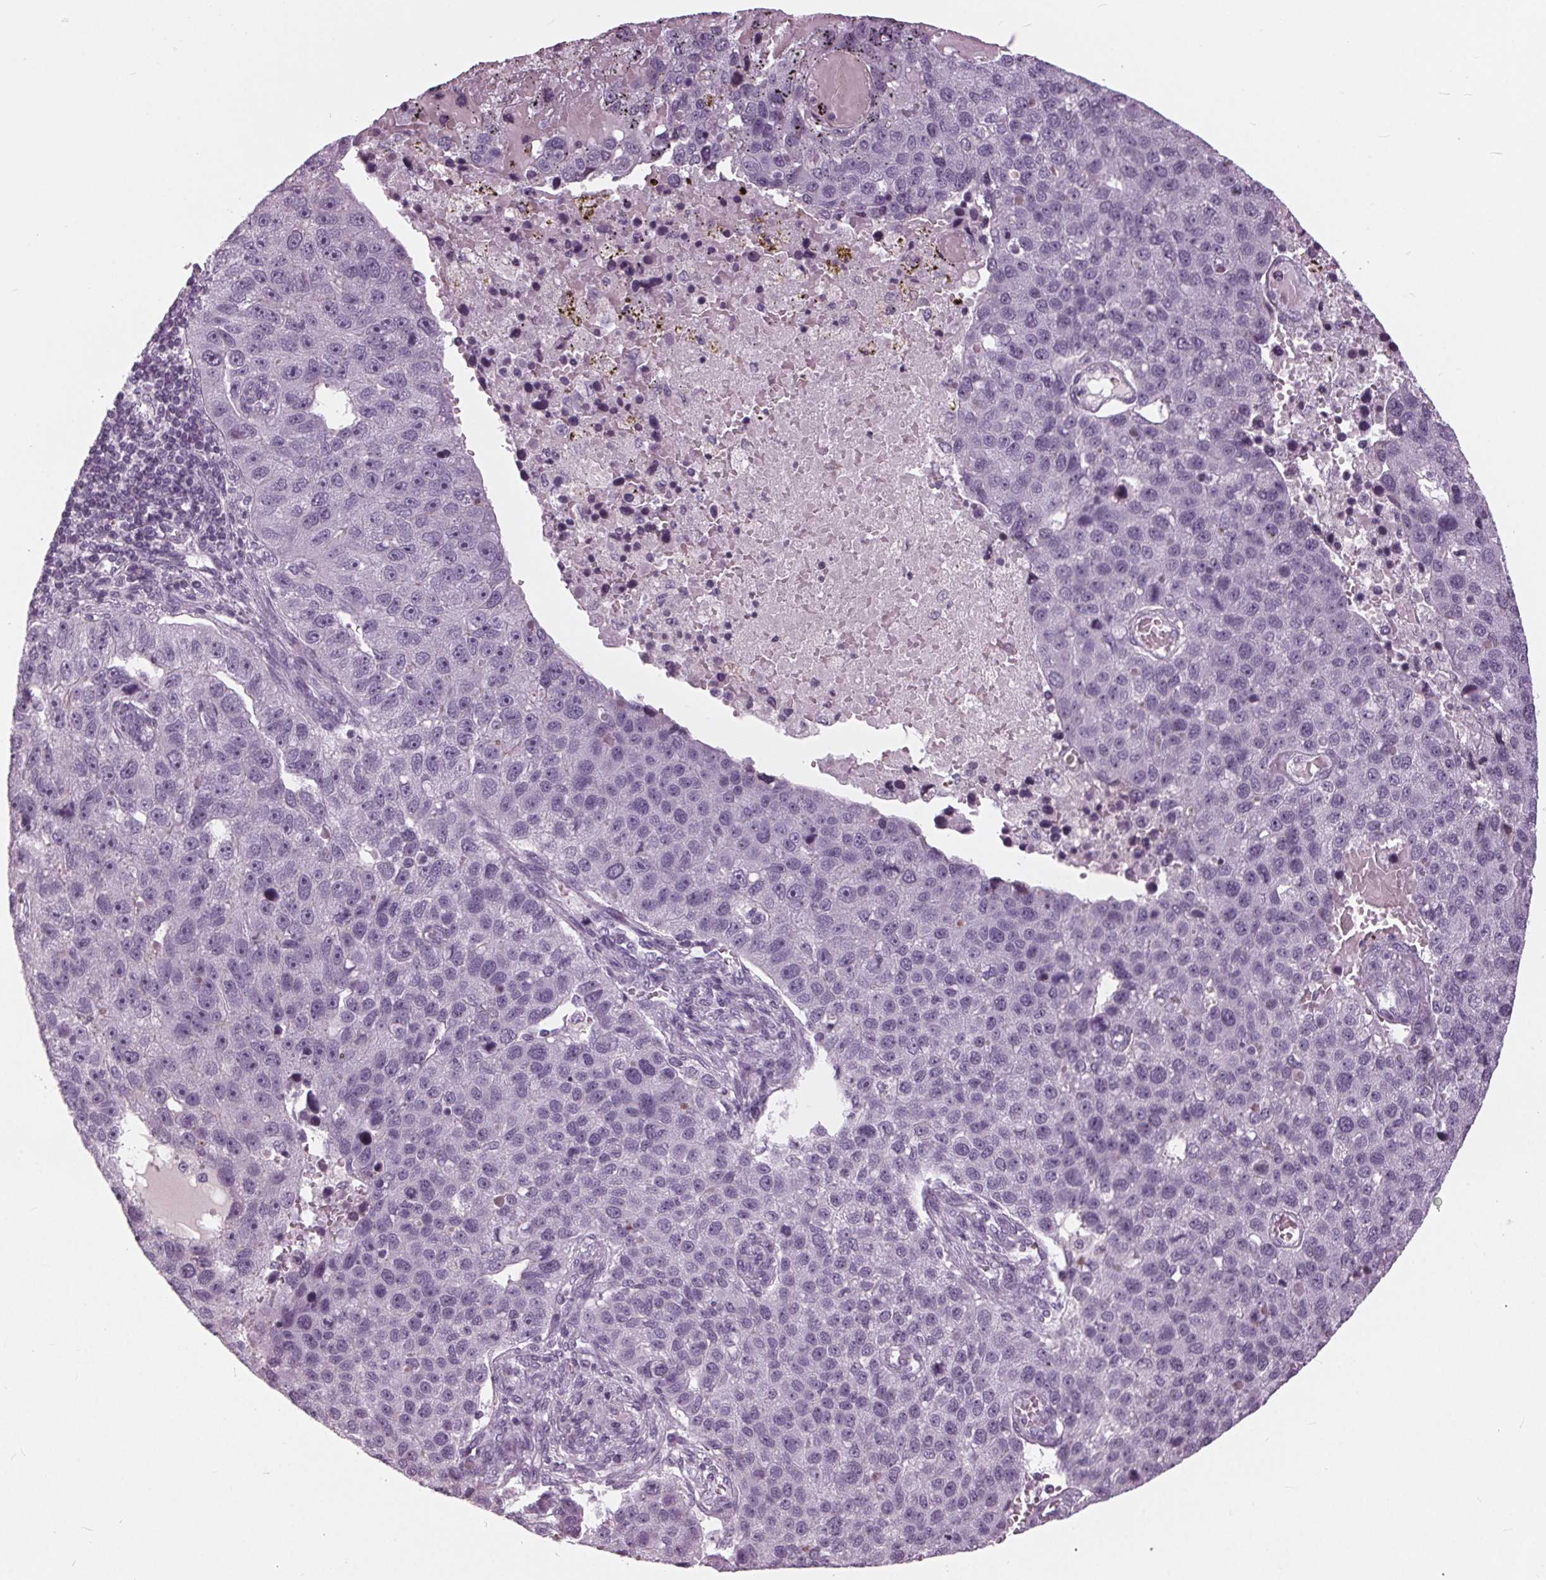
{"staining": {"intensity": "negative", "quantity": "none", "location": "none"}, "tissue": "pancreatic cancer", "cell_type": "Tumor cells", "image_type": "cancer", "snomed": [{"axis": "morphology", "description": "Adenocarcinoma, NOS"}, {"axis": "topography", "description": "Pancreas"}], "caption": "A photomicrograph of human pancreatic adenocarcinoma is negative for staining in tumor cells. The staining is performed using DAB brown chromogen with nuclei counter-stained in using hematoxylin.", "gene": "SLC9A4", "patient": {"sex": "female", "age": 61}}